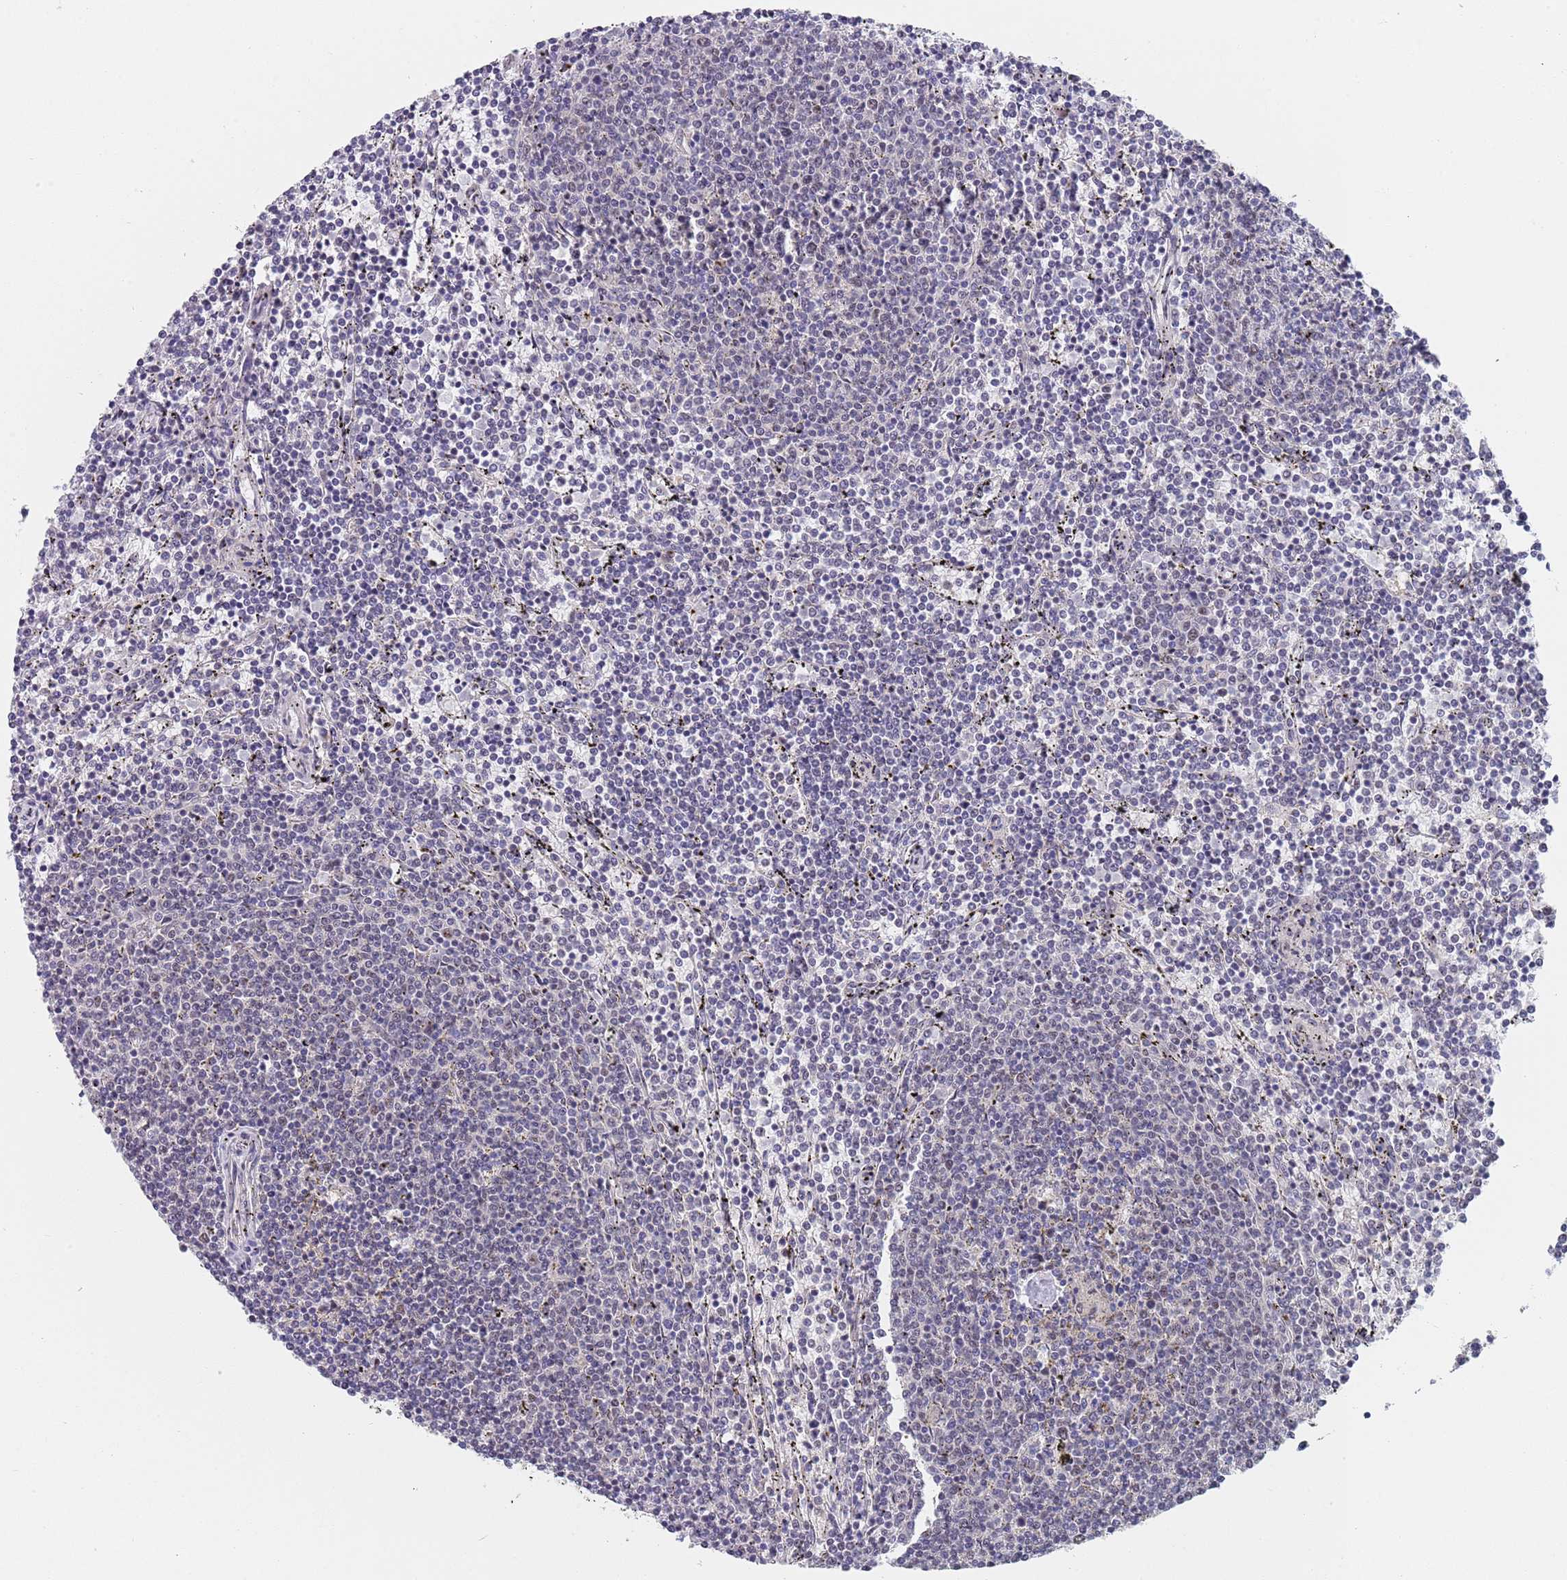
{"staining": {"intensity": "negative", "quantity": "none", "location": "none"}, "tissue": "lymphoma", "cell_type": "Tumor cells", "image_type": "cancer", "snomed": [{"axis": "morphology", "description": "Malignant lymphoma, non-Hodgkin's type, Low grade"}, {"axis": "topography", "description": "Spleen"}], "caption": "Immunohistochemistry of malignant lymphoma, non-Hodgkin's type (low-grade) demonstrates no positivity in tumor cells.", "gene": "PLCL2", "patient": {"sex": "female", "age": 50}}